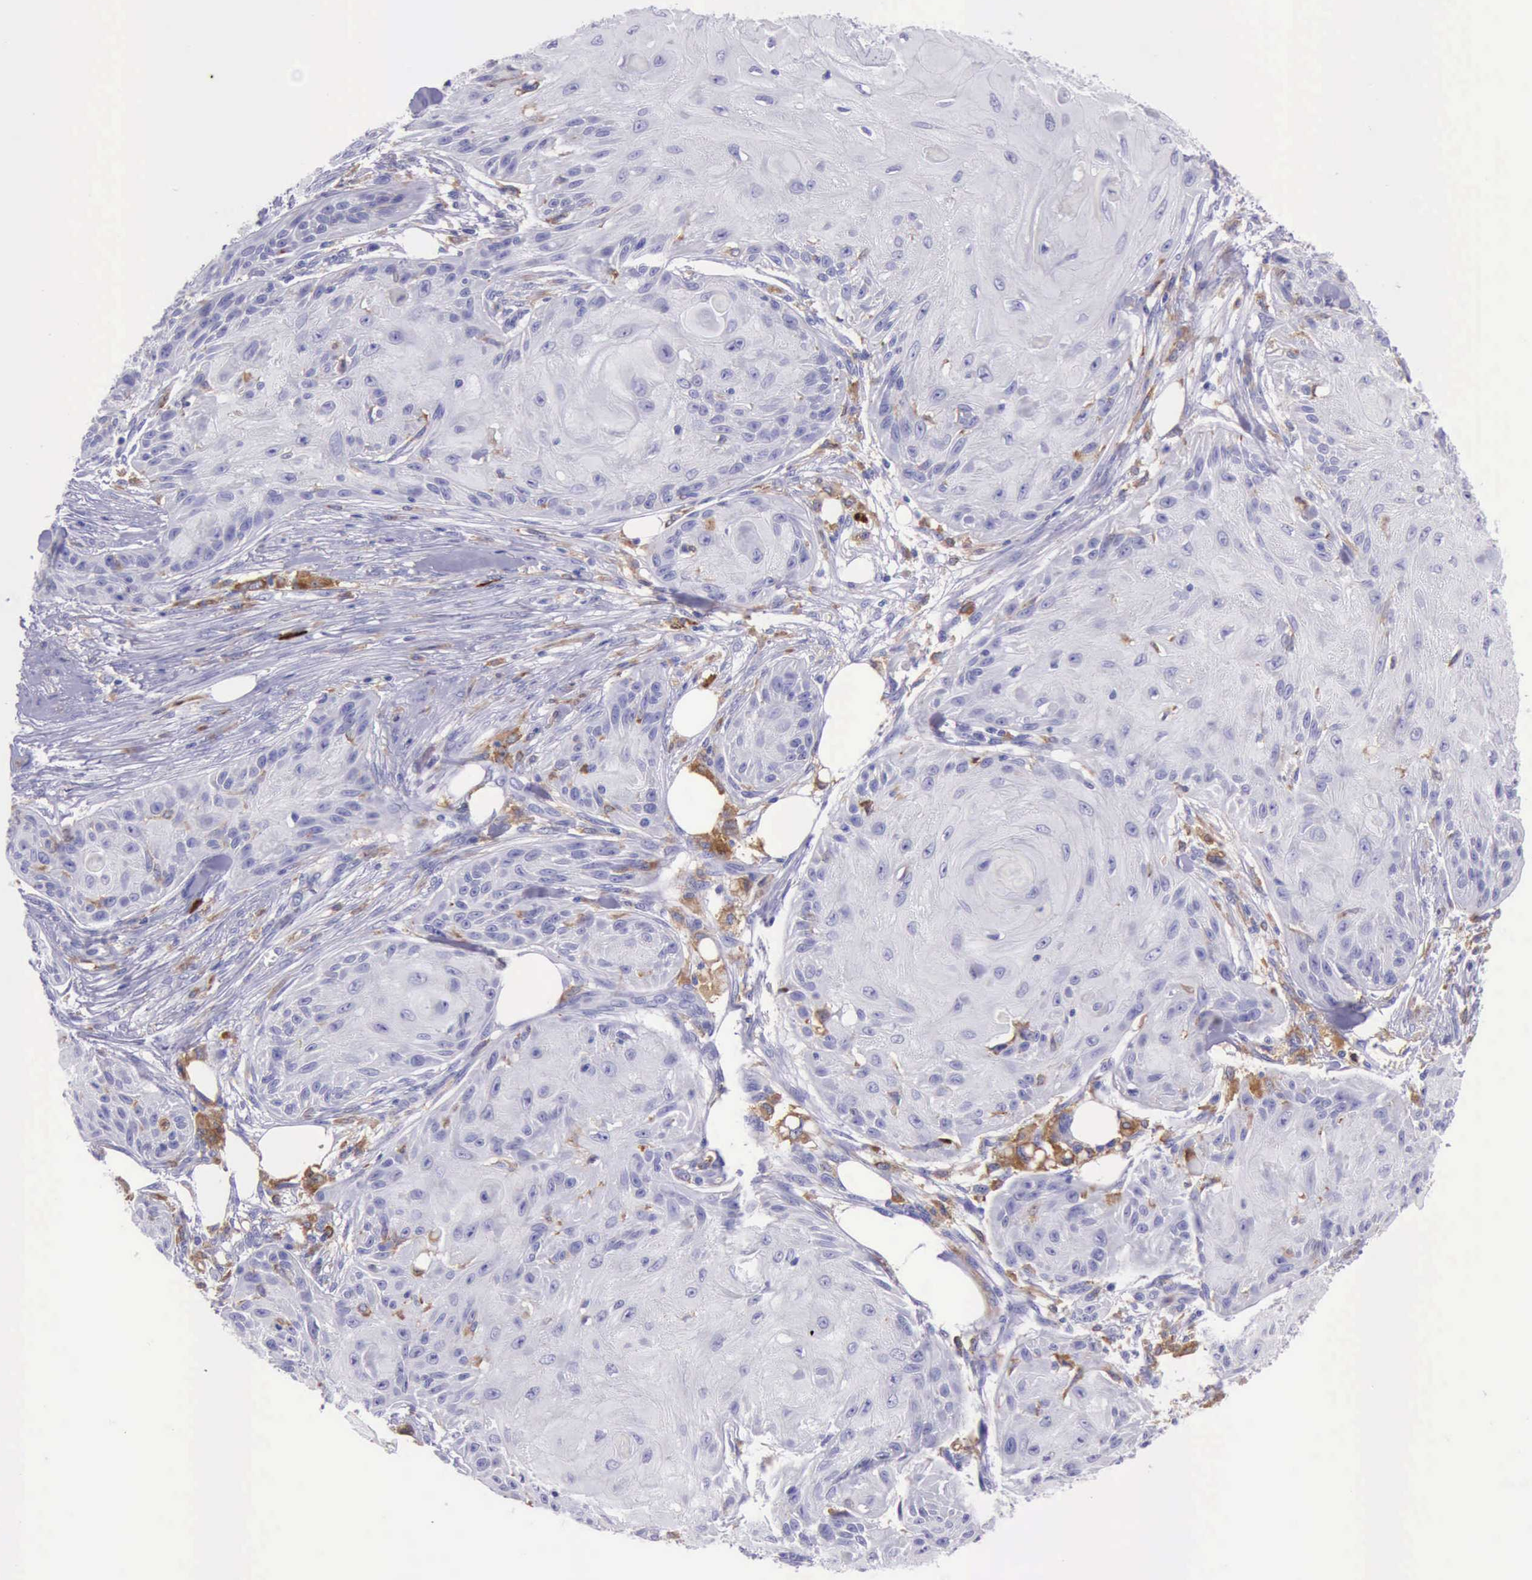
{"staining": {"intensity": "negative", "quantity": "none", "location": "none"}, "tissue": "skin cancer", "cell_type": "Tumor cells", "image_type": "cancer", "snomed": [{"axis": "morphology", "description": "Squamous cell carcinoma, NOS"}, {"axis": "topography", "description": "Skin"}], "caption": "Histopathology image shows no significant protein staining in tumor cells of skin cancer (squamous cell carcinoma).", "gene": "BTK", "patient": {"sex": "female", "age": 88}}